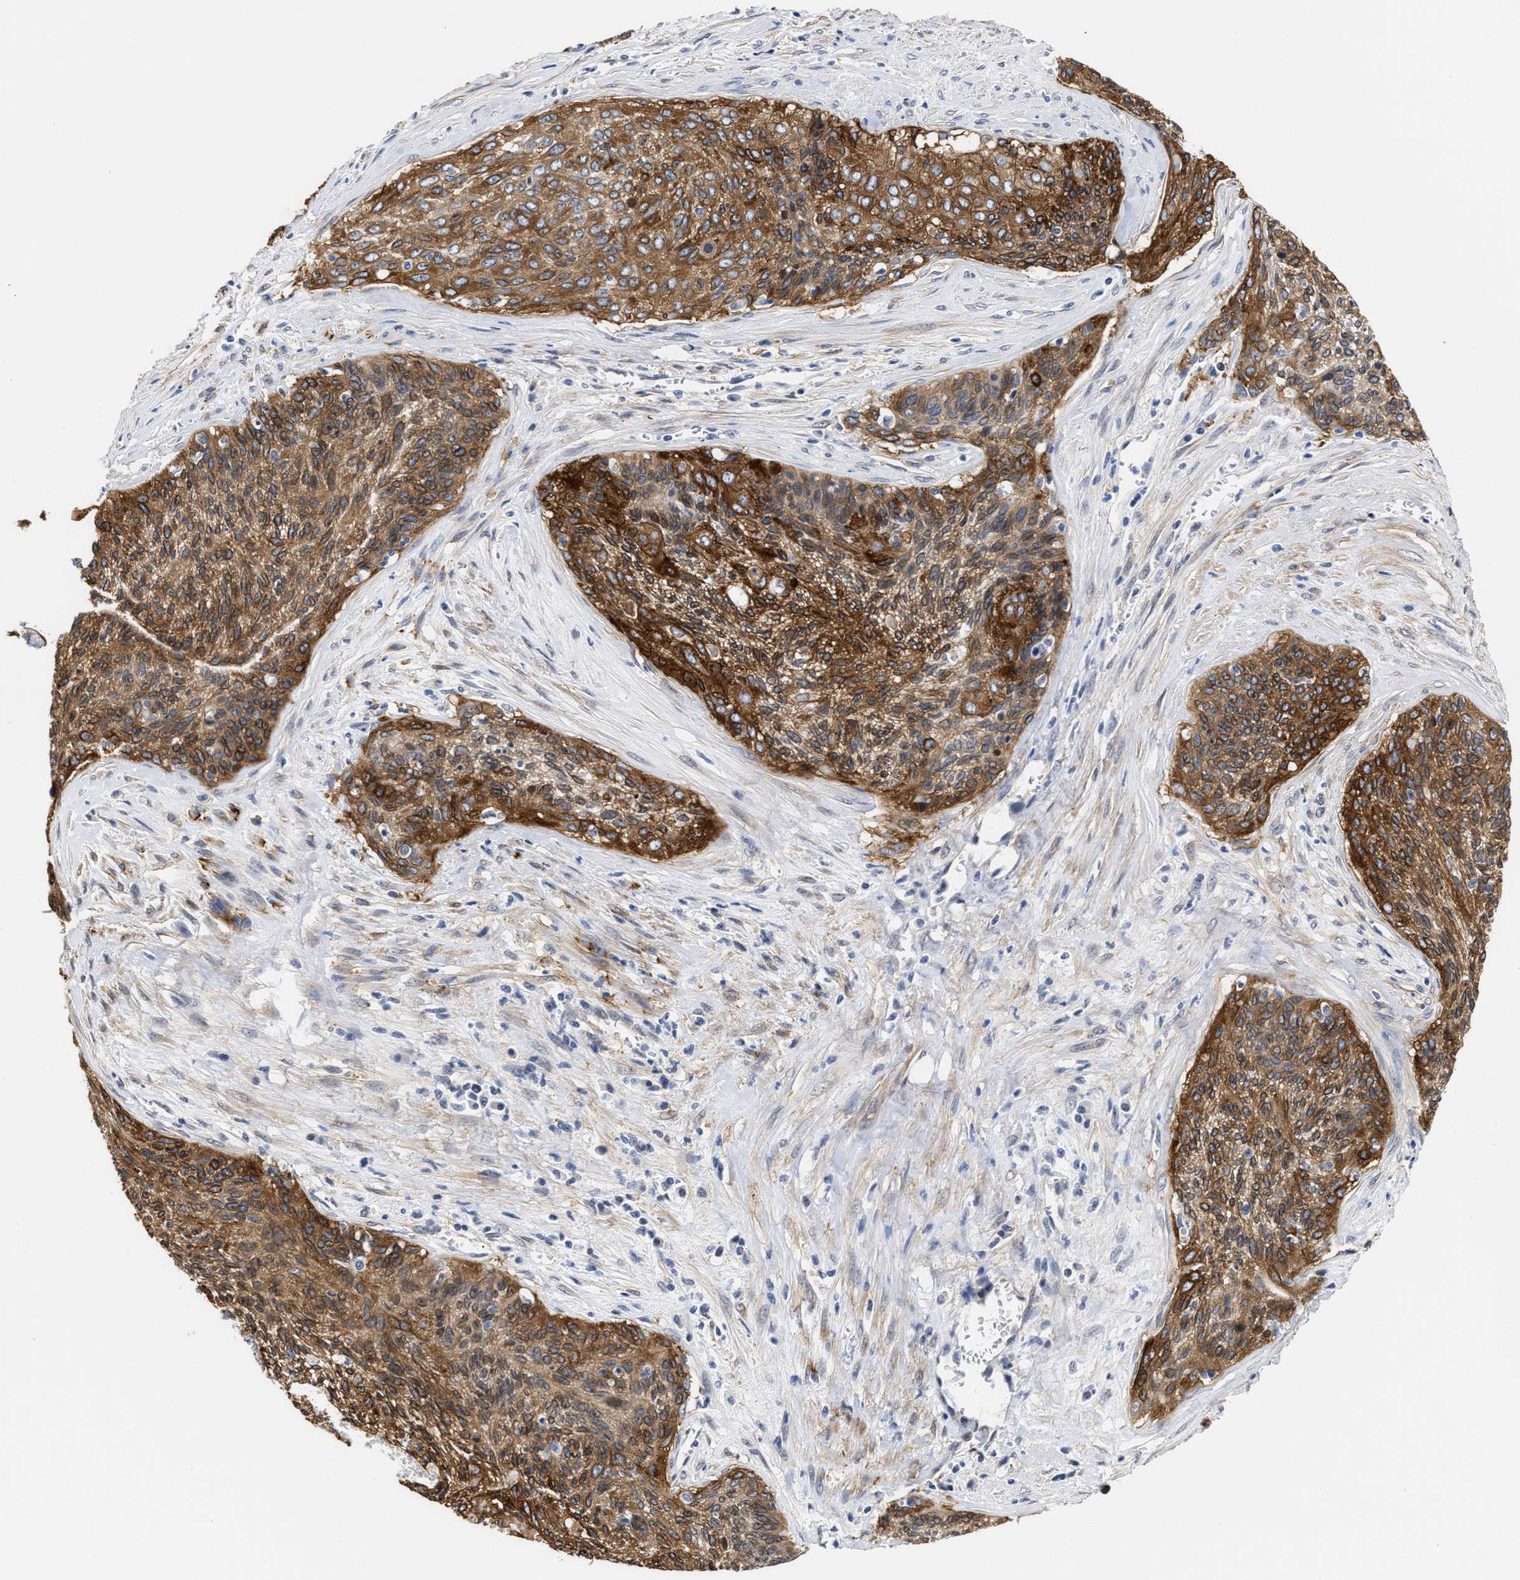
{"staining": {"intensity": "strong", "quantity": ">75%", "location": "cytoplasmic/membranous"}, "tissue": "cervical cancer", "cell_type": "Tumor cells", "image_type": "cancer", "snomed": [{"axis": "morphology", "description": "Squamous cell carcinoma, NOS"}, {"axis": "topography", "description": "Cervix"}], "caption": "Strong cytoplasmic/membranous protein positivity is seen in about >75% of tumor cells in cervical cancer. (DAB IHC with brightfield microscopy, high magnification).", "gene": "AHNAK2", "patient": {"sex": "female", "age": 55}}